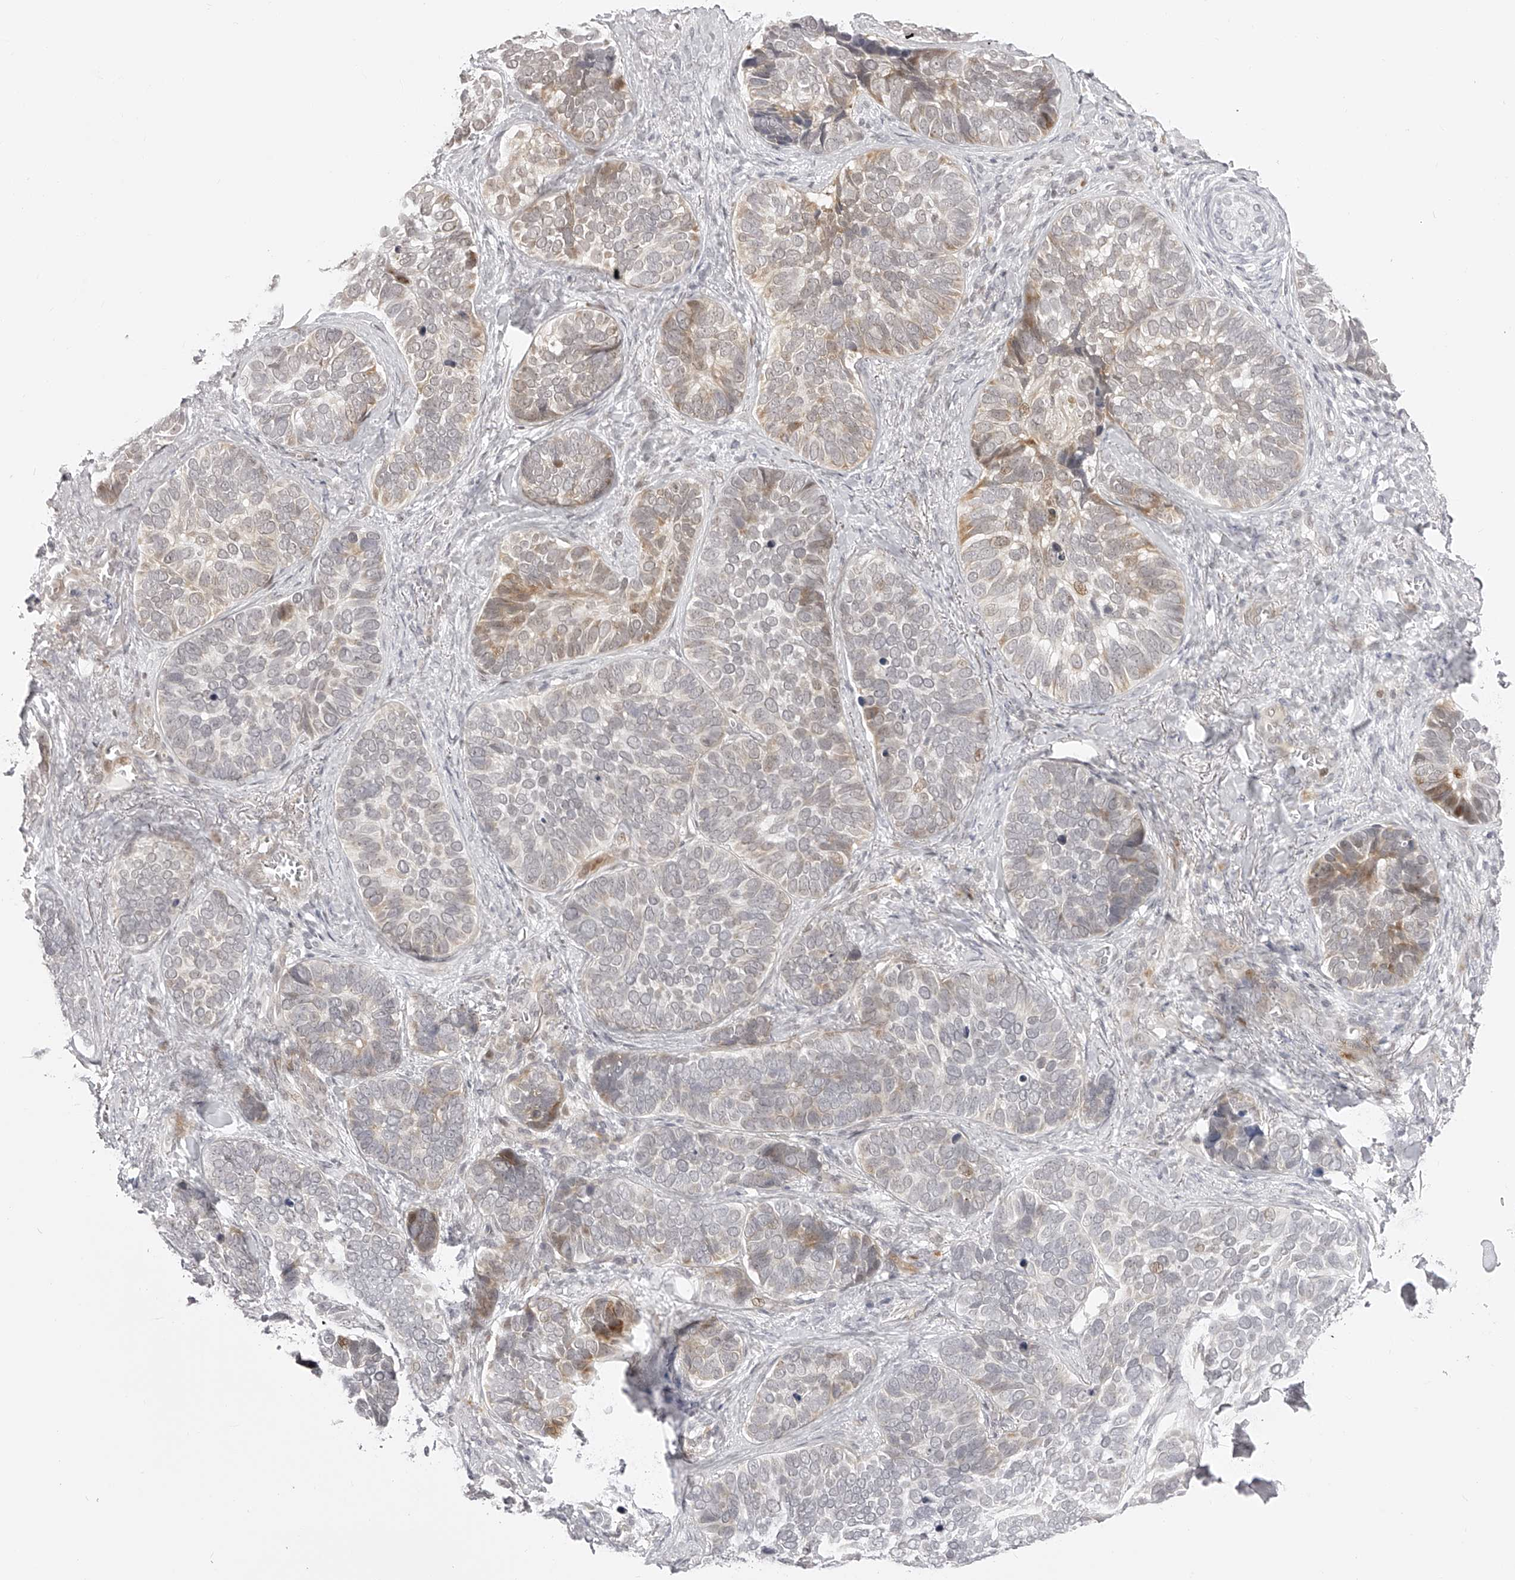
{"staining": {"intensity": "weak", "quantity": "25%-75%", "location": "nuclear"}, "tissue": "skin cancer", "cell_type": "Tumor cells", "image_type": "cancer", "snomed": [{"axis": "morphology", "description": "Basal cell carcinoma"}, {"axis": "topography", "description": "Skin"}], "caption": "Human skin cancer (basal cell carcinoma) stained for a protein (brown) shows weak nuclear positive positivity in approximately 25%-75% of tumor cells.", "gene": "PLEKHG1", "patient": {"sex": "male", "age": 62}}